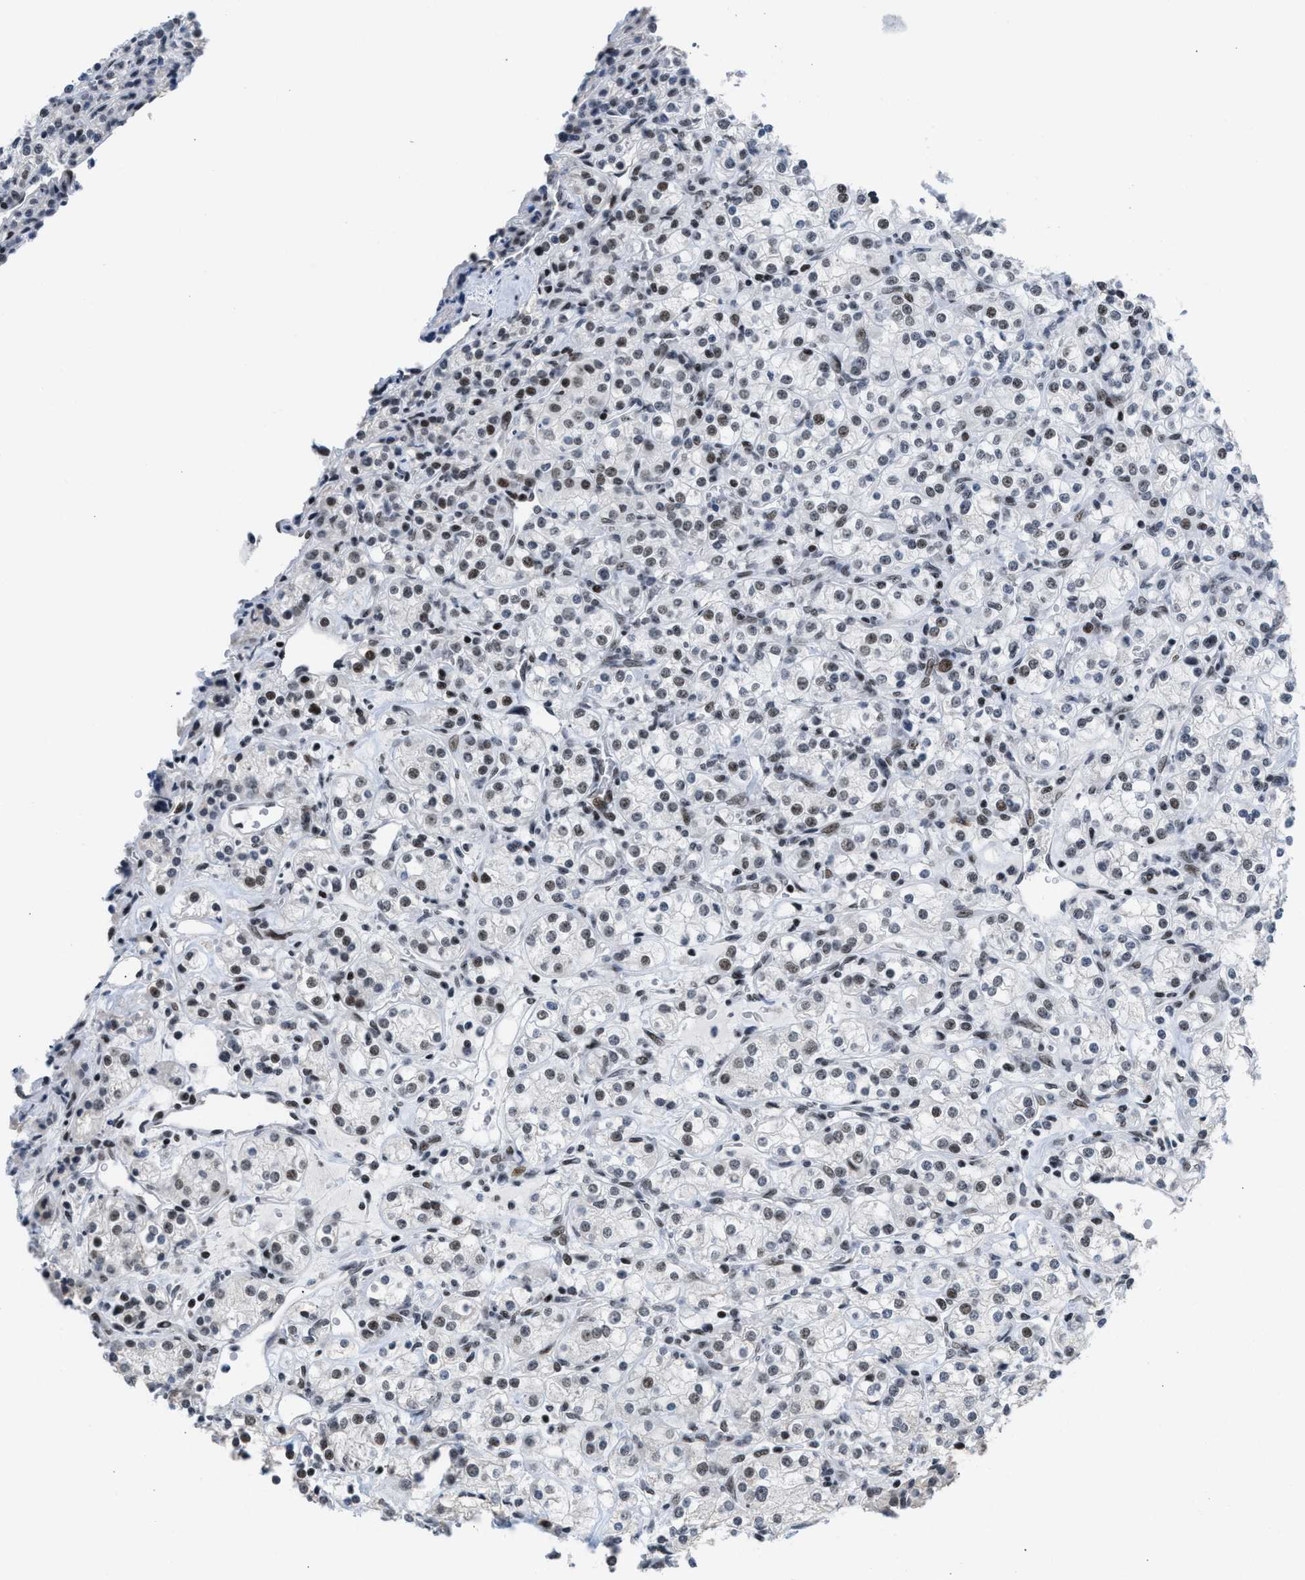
{"staining": {"intensity": "weak", "quantity": ">75%", "location": "nuclear"}, "tissue": "renal cancer", "cell_type": "Tumor cells", "image_type": "cancer", "snomed": [{"axis": "morphology", "description": "Adenocarcinoma, NOS"}, {"axis": "topography", "description": "Kidney"}], "caption": "The image reveals a brown stain indicating the presence of a protein in the nuclear of tumor cells in adenocarcinoma (renal).", "gene": "TERF2IP", "patient": {"sex": "male", "age": 77}}